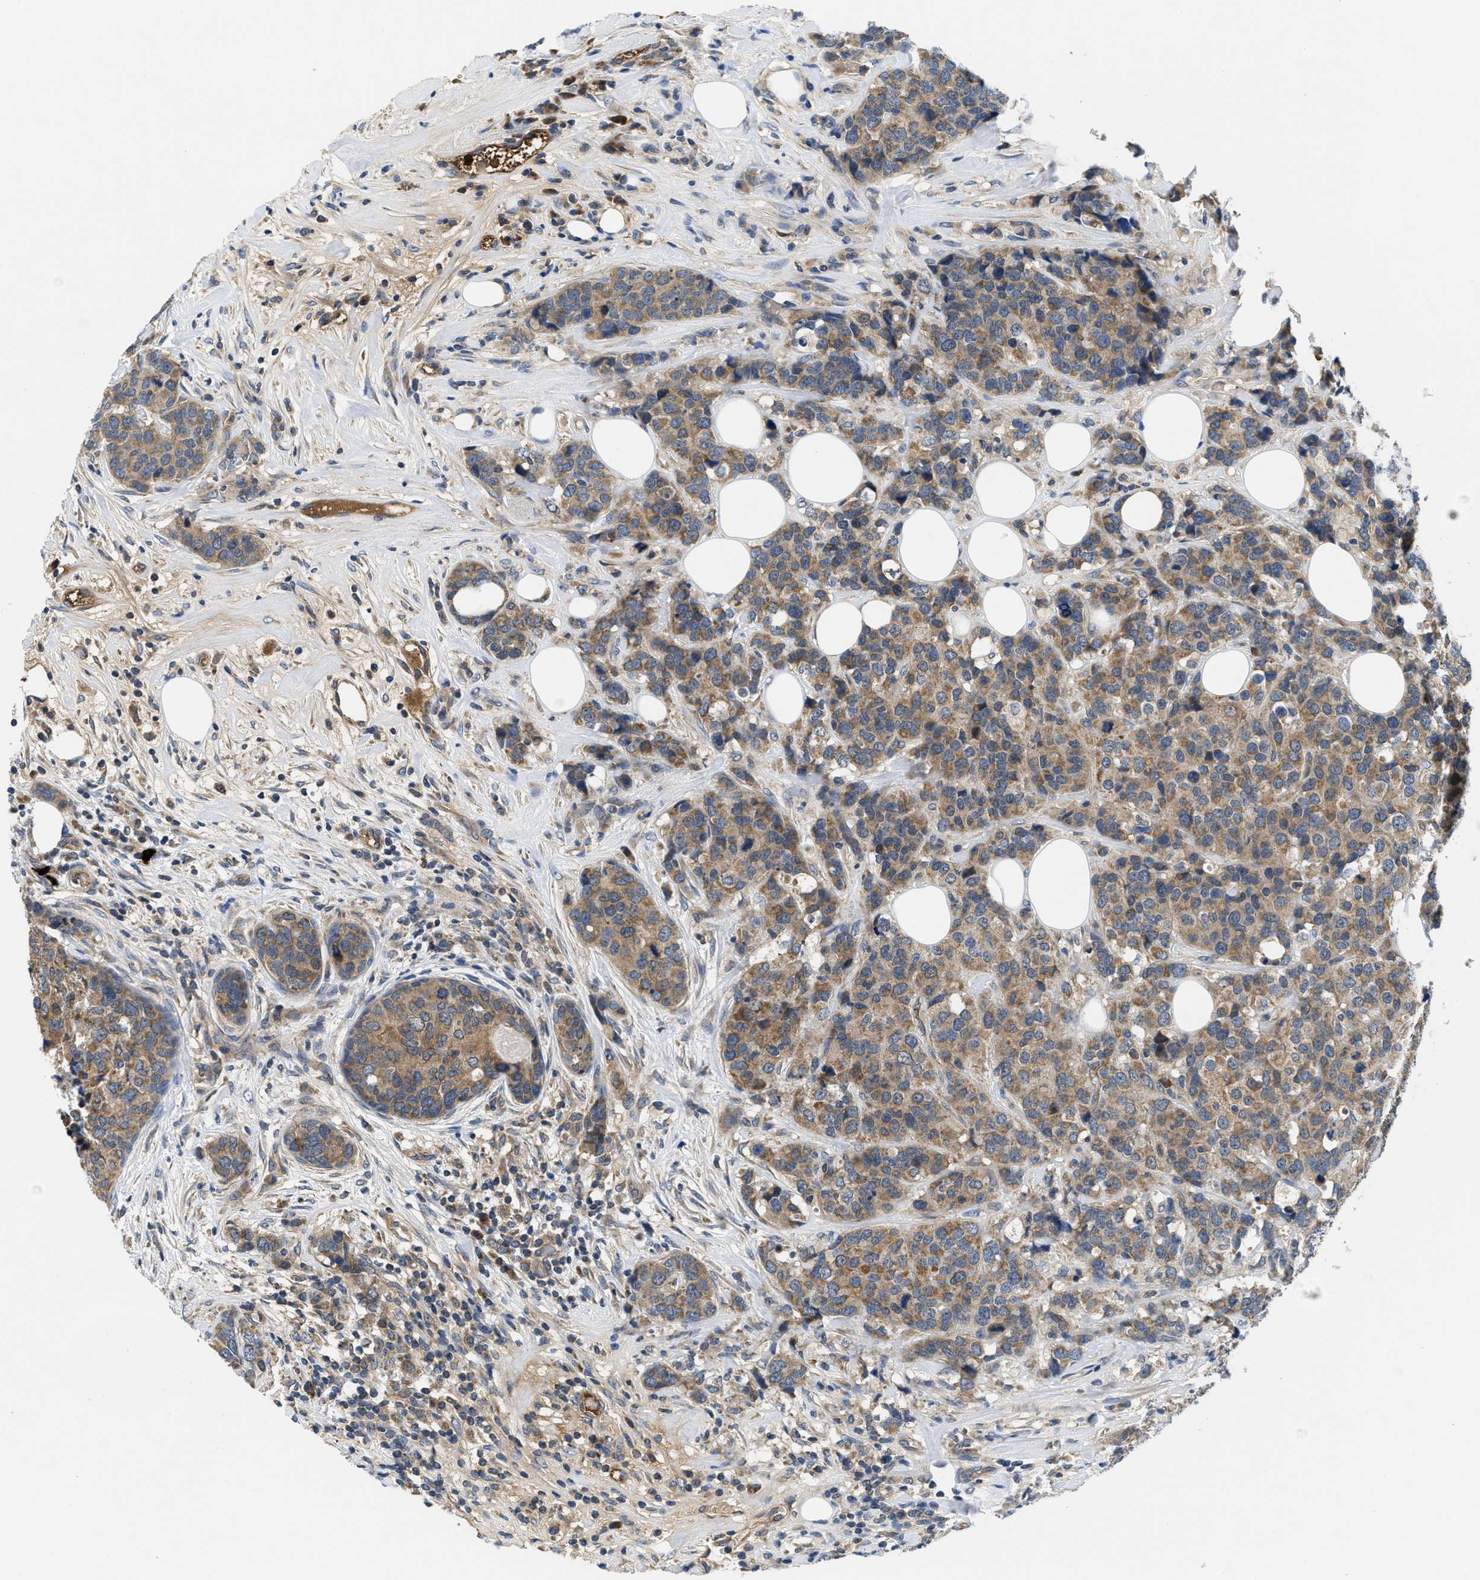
{"staining": {"intensity": "moderate", "quantity": ">75%", "location": "cytoplasmic/membranous"}, "tissue": "breast cancer", "cell_type": "Tumor cells", "image_type": "cancer", "snomed": [{"axis": "morphology", "description": "Lobular carcinoma"}, {"axis": "topography", "description": "Breast"}], "caption": "Immunohistochemistry (IHC) image of neoplastic tissue: human breast lobular carcinoma stained using immunohistochemistry (IHC) exhibits medium levels of moderate protein expression localized specifically in the cytoplasmic/membranous of tumor cells, appearing as a cytoplasmic/membranous brown color.", "gene": "GALK1", "patient": {"sex": "female", "age": 59}}